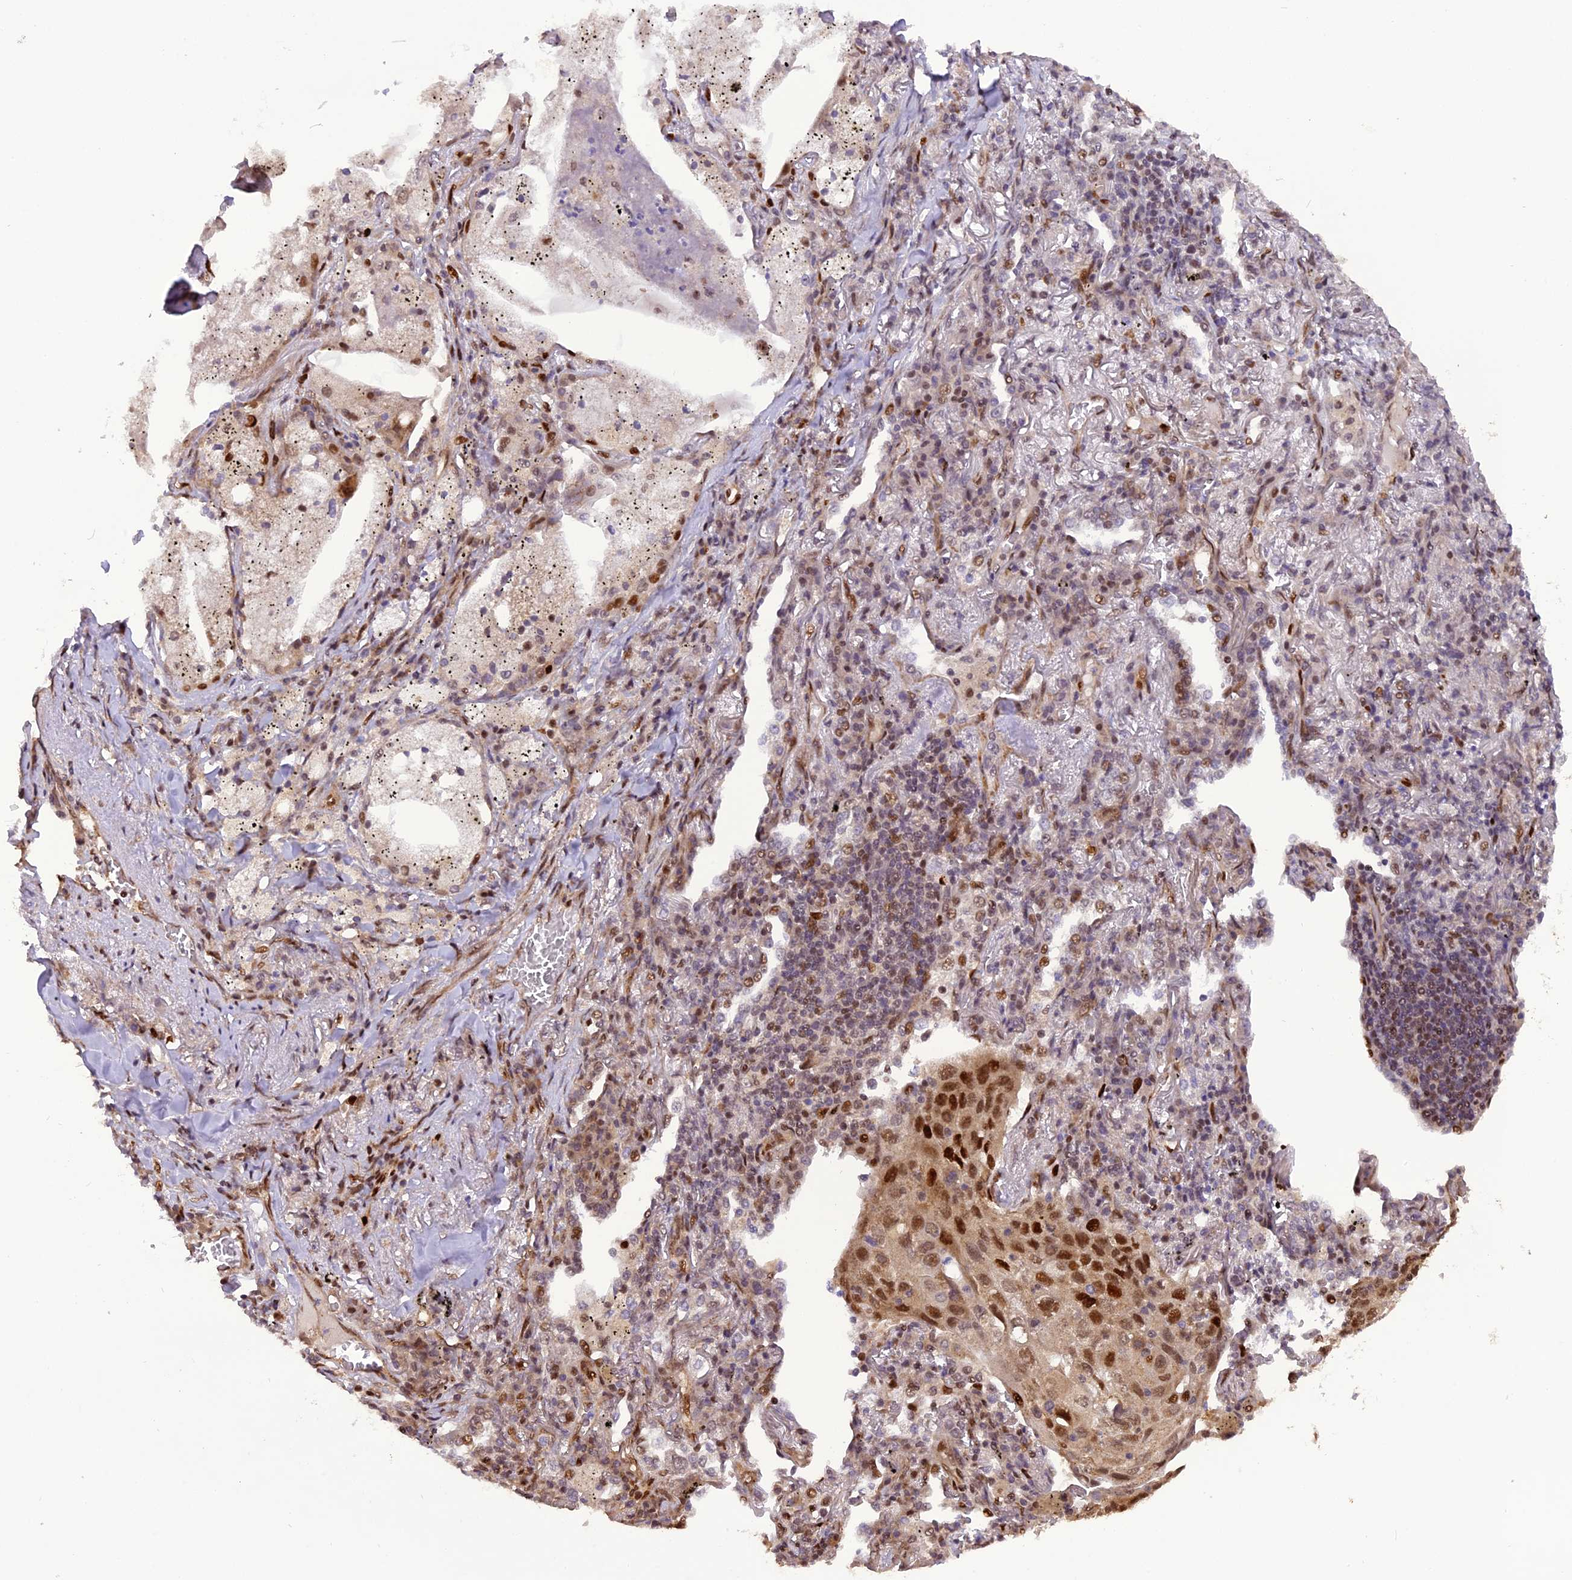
{"staining": {"intensity": "strong", "quantity": "25%-75%", "location": "nuclear"}, "tissue": "lung cancer", "cell_type": "Tumor cells", "image_type": "cancer", "snomed": [{"axis": "morphology", "description": "Squamous cell carcinoma, NOS"}, {"axis": "topography", "description": "Lung"}], "caption": "A micrograph of human lung squamous cell carcinoma stained for a protein shows strong nuclear brown staining in tumor cells. The protein is shown in brown color, while the nuclei are stained blue.", "gene": "MICALL1", "patient": {"sex": "female", "age": 63}}